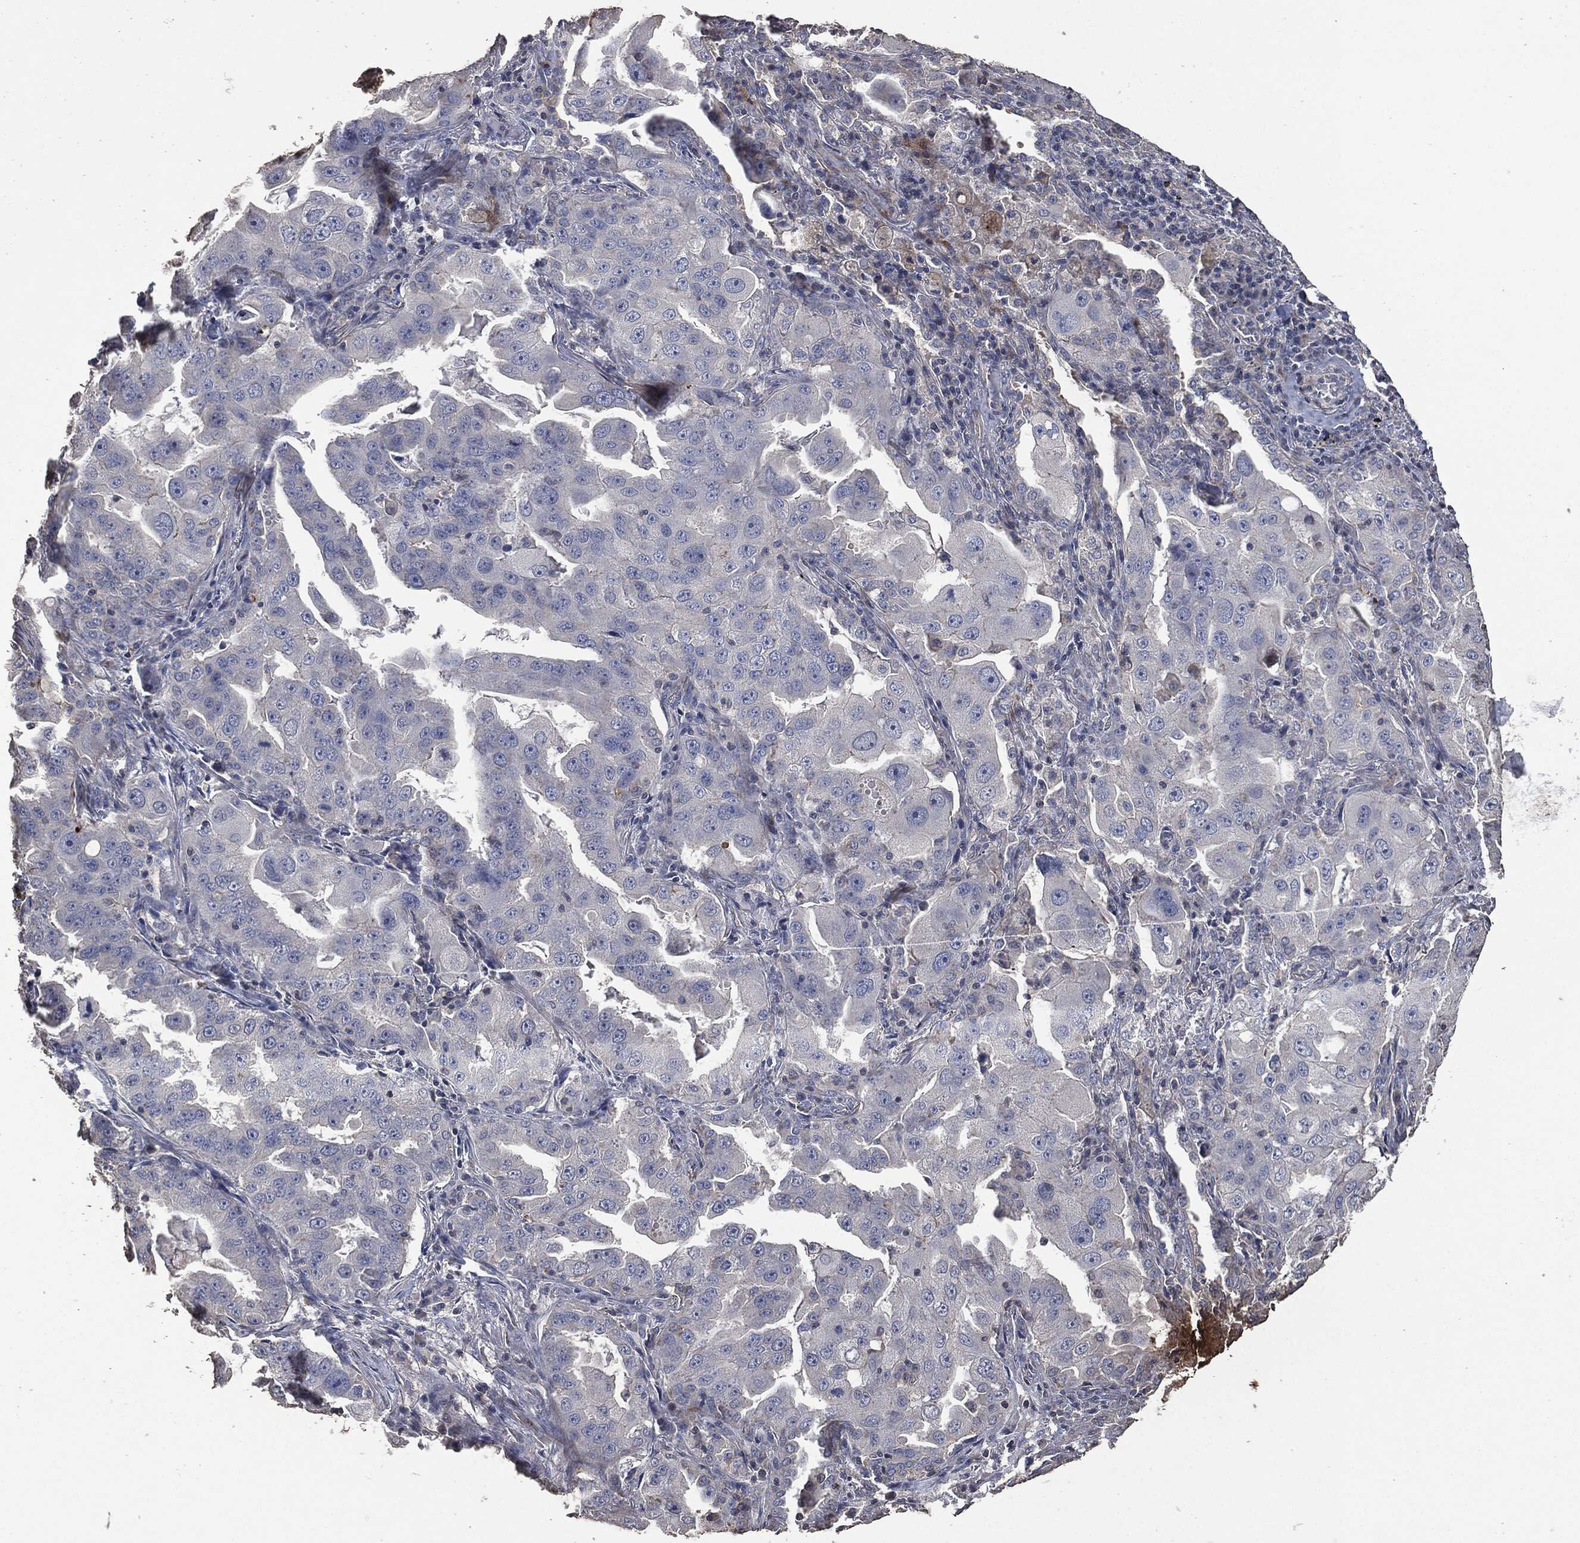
{"staining": {"intensity": "negative", "quantity": "none", "location": "none"}, "tissue": "lung cancer", "cell_type": "Tumor cells", "image_type": "cancer", "snomed": [{"axis": "morphology", "description": "Adenocarcinoma, NOS"}, {"axis": "topography", "description": "Lung"}], "caption": "The micrograph displays no staining of tumor cells in lung cancer.", "gene": "MSLN", "patient": {"sex": "female", "age": 61}}